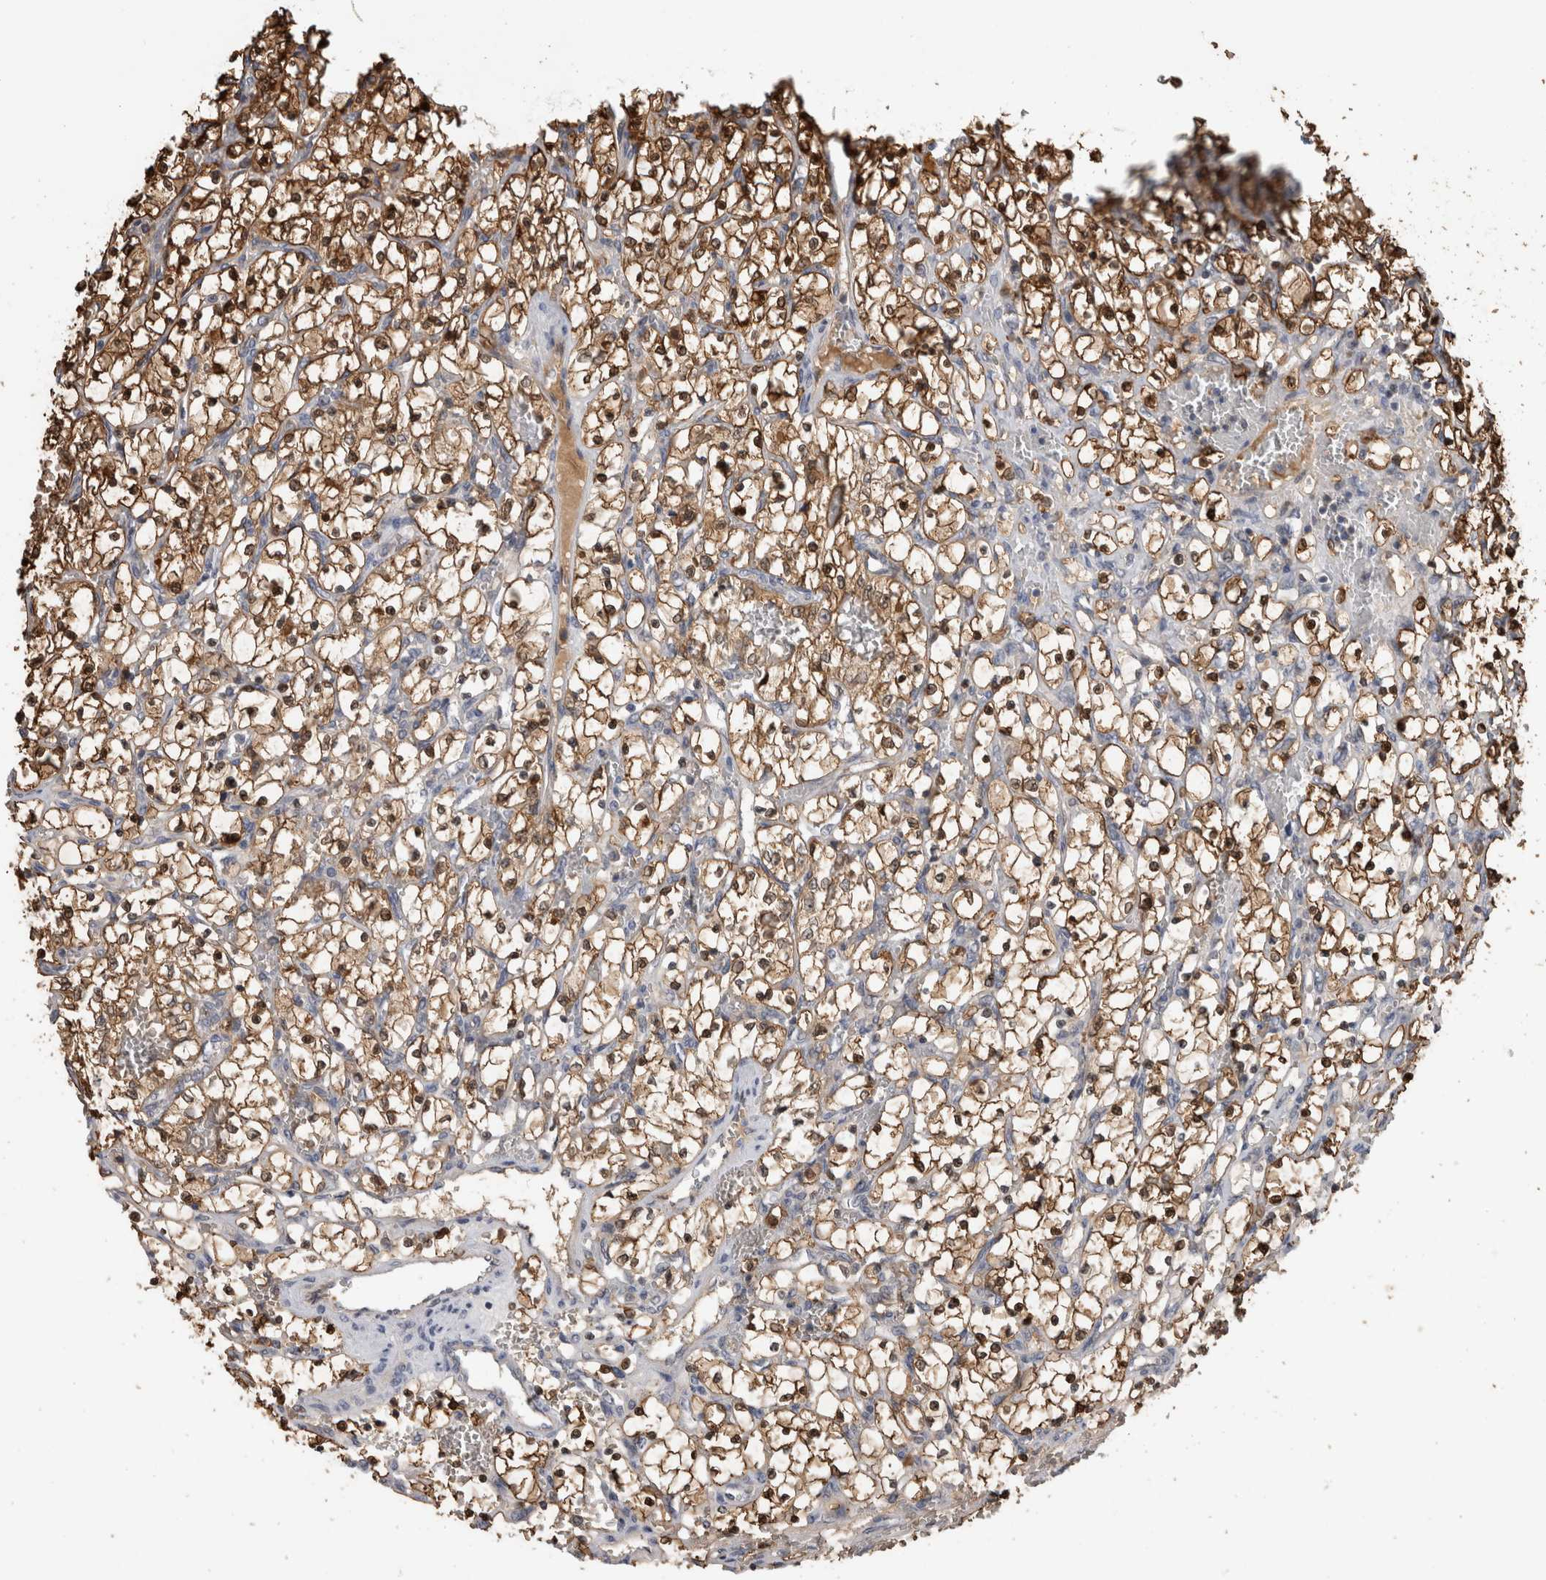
{"staining": {"intensity": "strong", "quantity": ">75%", "location": "cytoplasmic/membranous,nuclear"}, "tissue": "renal cancer", "cell_type": "Tumor cells", "image_type": "cancer", "snomed": [{"axis": "morphology", "description": "Adenocarcinoma, NOS"}, {"axis": "topography", "description": "Kidney"}], "caption": "Immunohistochemical staining of renal cancer (adenocarcinoma) shows high levels of strong cytoplasmic/membranous and nuclear expression in approximately >75% of tumor cells.", "gene": "USH1G", "patient": {"sex": "female", "age": 69}}